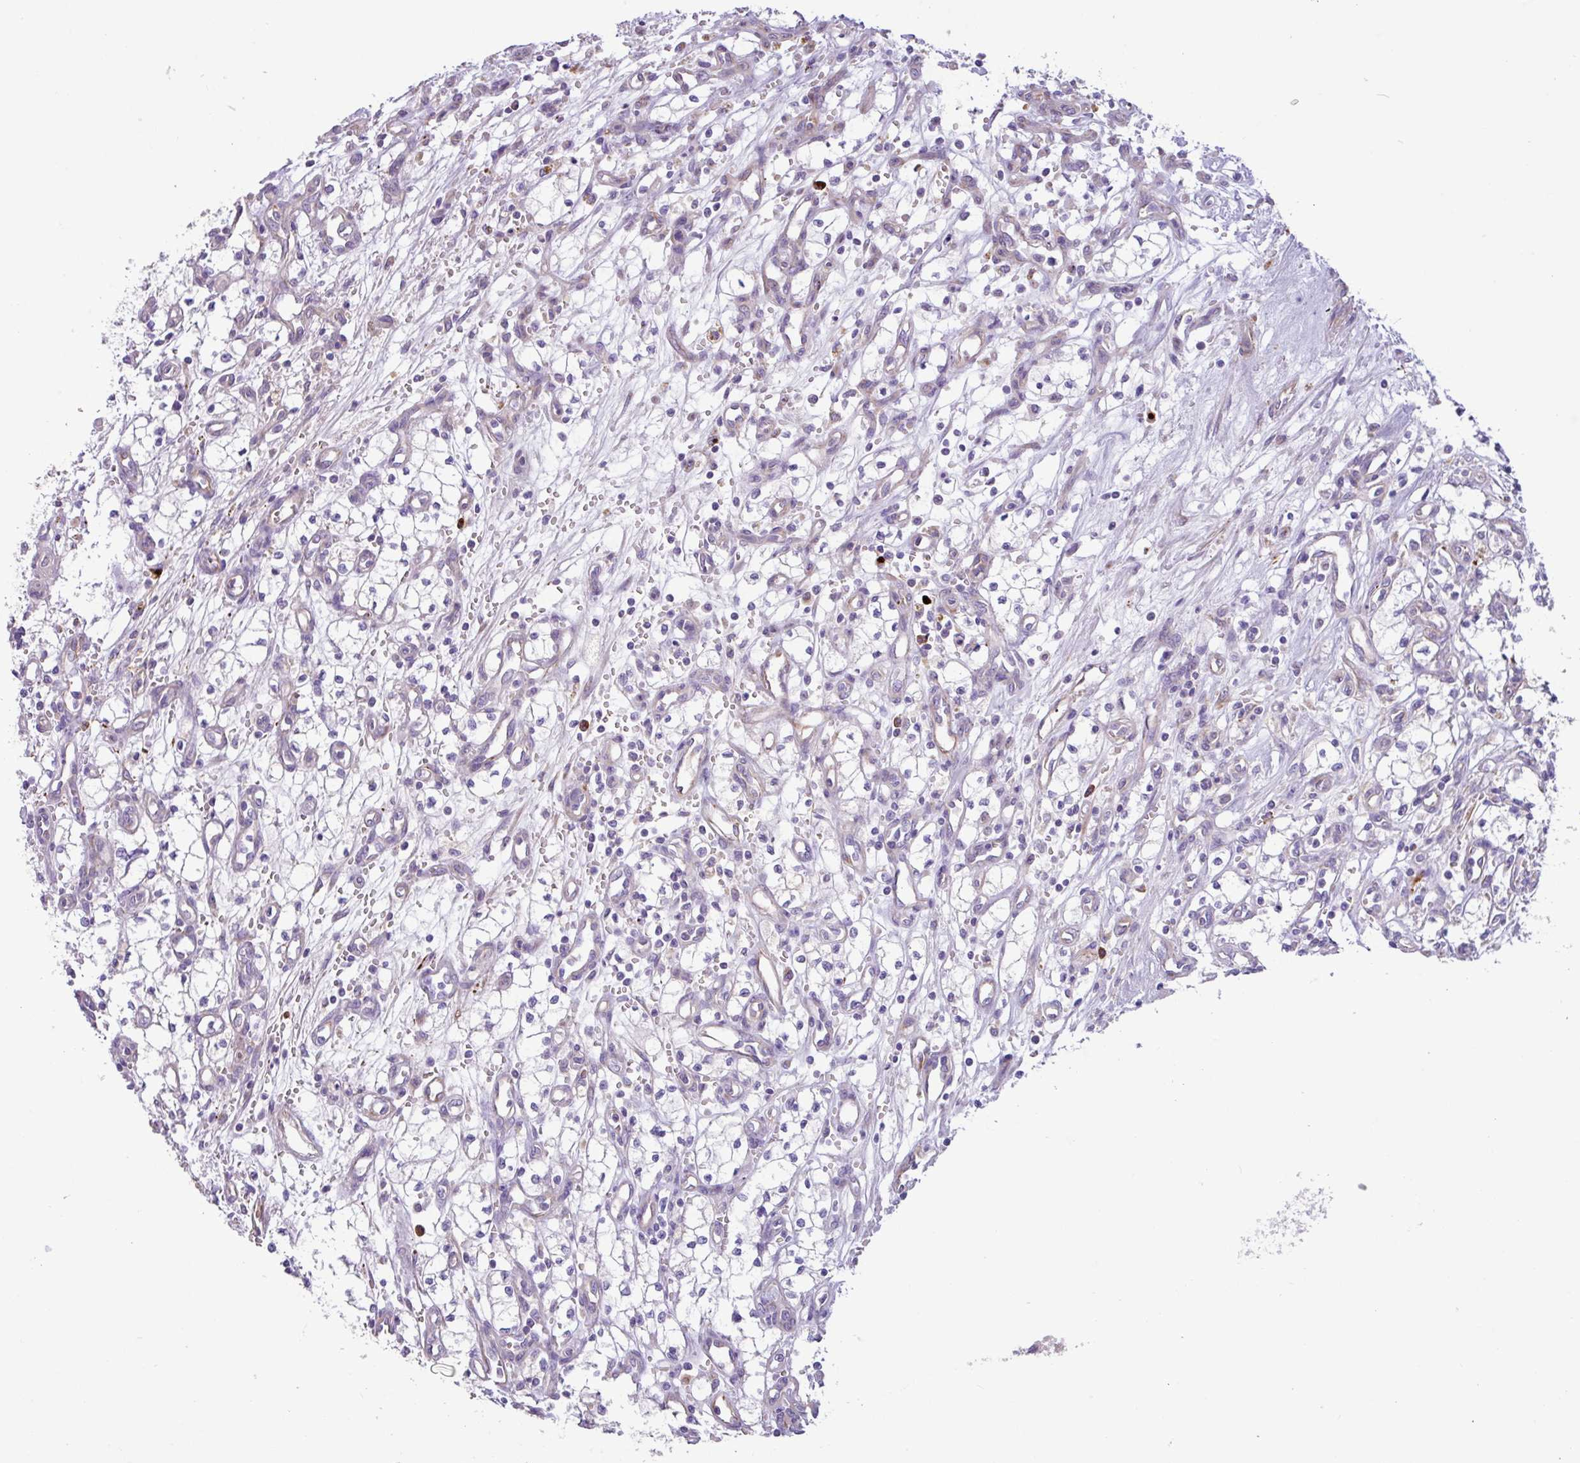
{"staining": {"intensity": "negative", "quantity": "none", "location": "none"}, "tissue": "renal cancer", "cell_type": "Tumor cells", "image_type": "cancer", "snomed": [{"axis": "morphology", "description": "Adenocarcinoma, NOS"}, {"axis": "topography", "description": "Kidney"}], "caption": "Immunohistochemistry micrograph of neoplastic tissue: human renal cancer stained with DAB (3,3'-diaminobenzidine) demonstrates no significant protein expression in tumor cells.", "gene": "MRM2", "patient": {"sex": "male", "age": 59}}